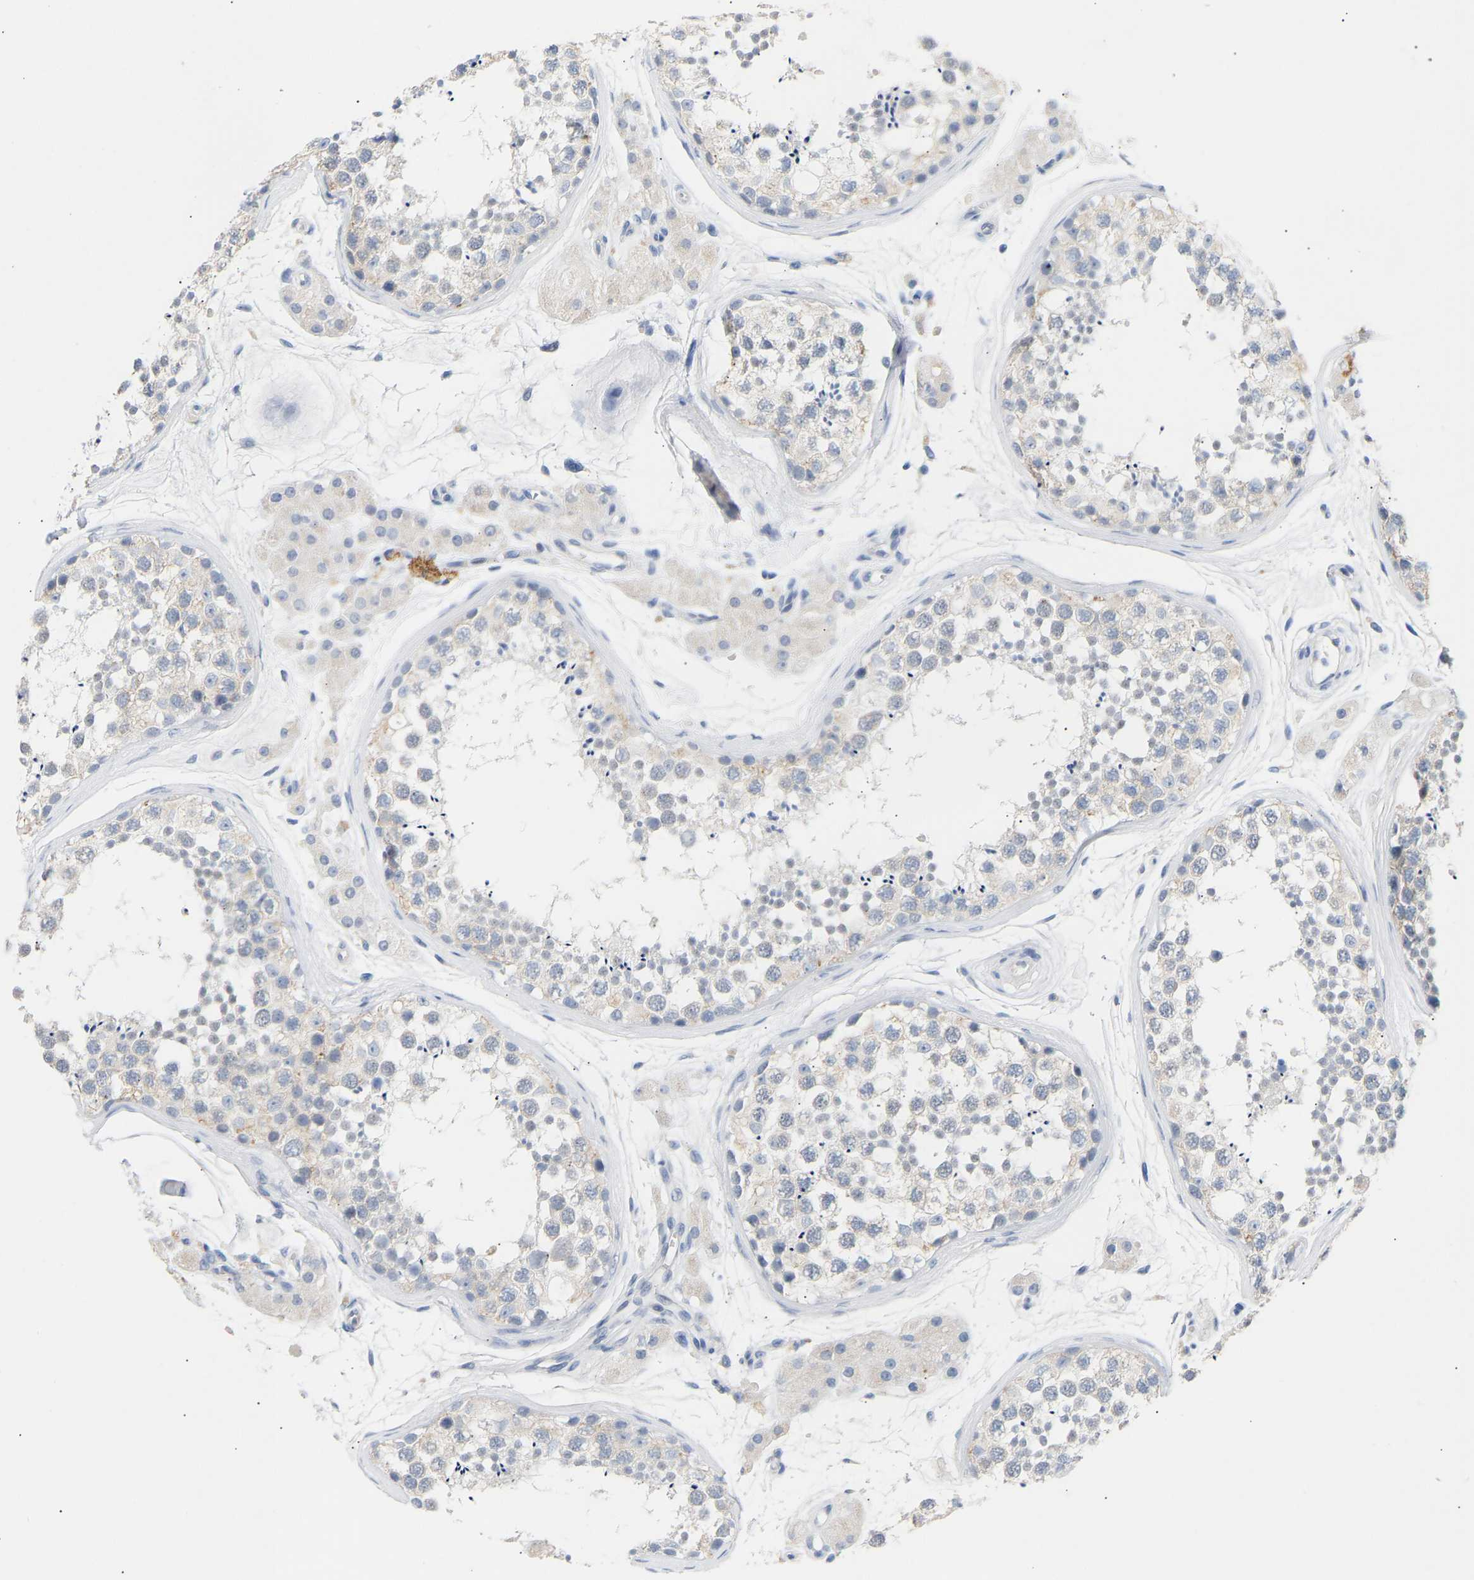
{"staining": {"intensity": "weak", "quantity": "<25%", "location": "cytoplasmic/membranous"}, "tissue": "testis", "cell_type": "Cells in seminiferous ducts", "image_type": "normal", "snomed": [{"axis": "morphology", "description": "Normal tissue, NOS"}, {"axis": "topography", "description": "Testis"}], "caption": "There is no significant staining in cells in seminiferous ducts of testis. Brightfield microscopy of immunohistochemistry stained with DAB (3,3'-diaminobenzidine) (brown) and hematoxylin (blue), captured at high magnification.", "gene": "PEX1", "patient": {"sex": "male", "age": 56}}